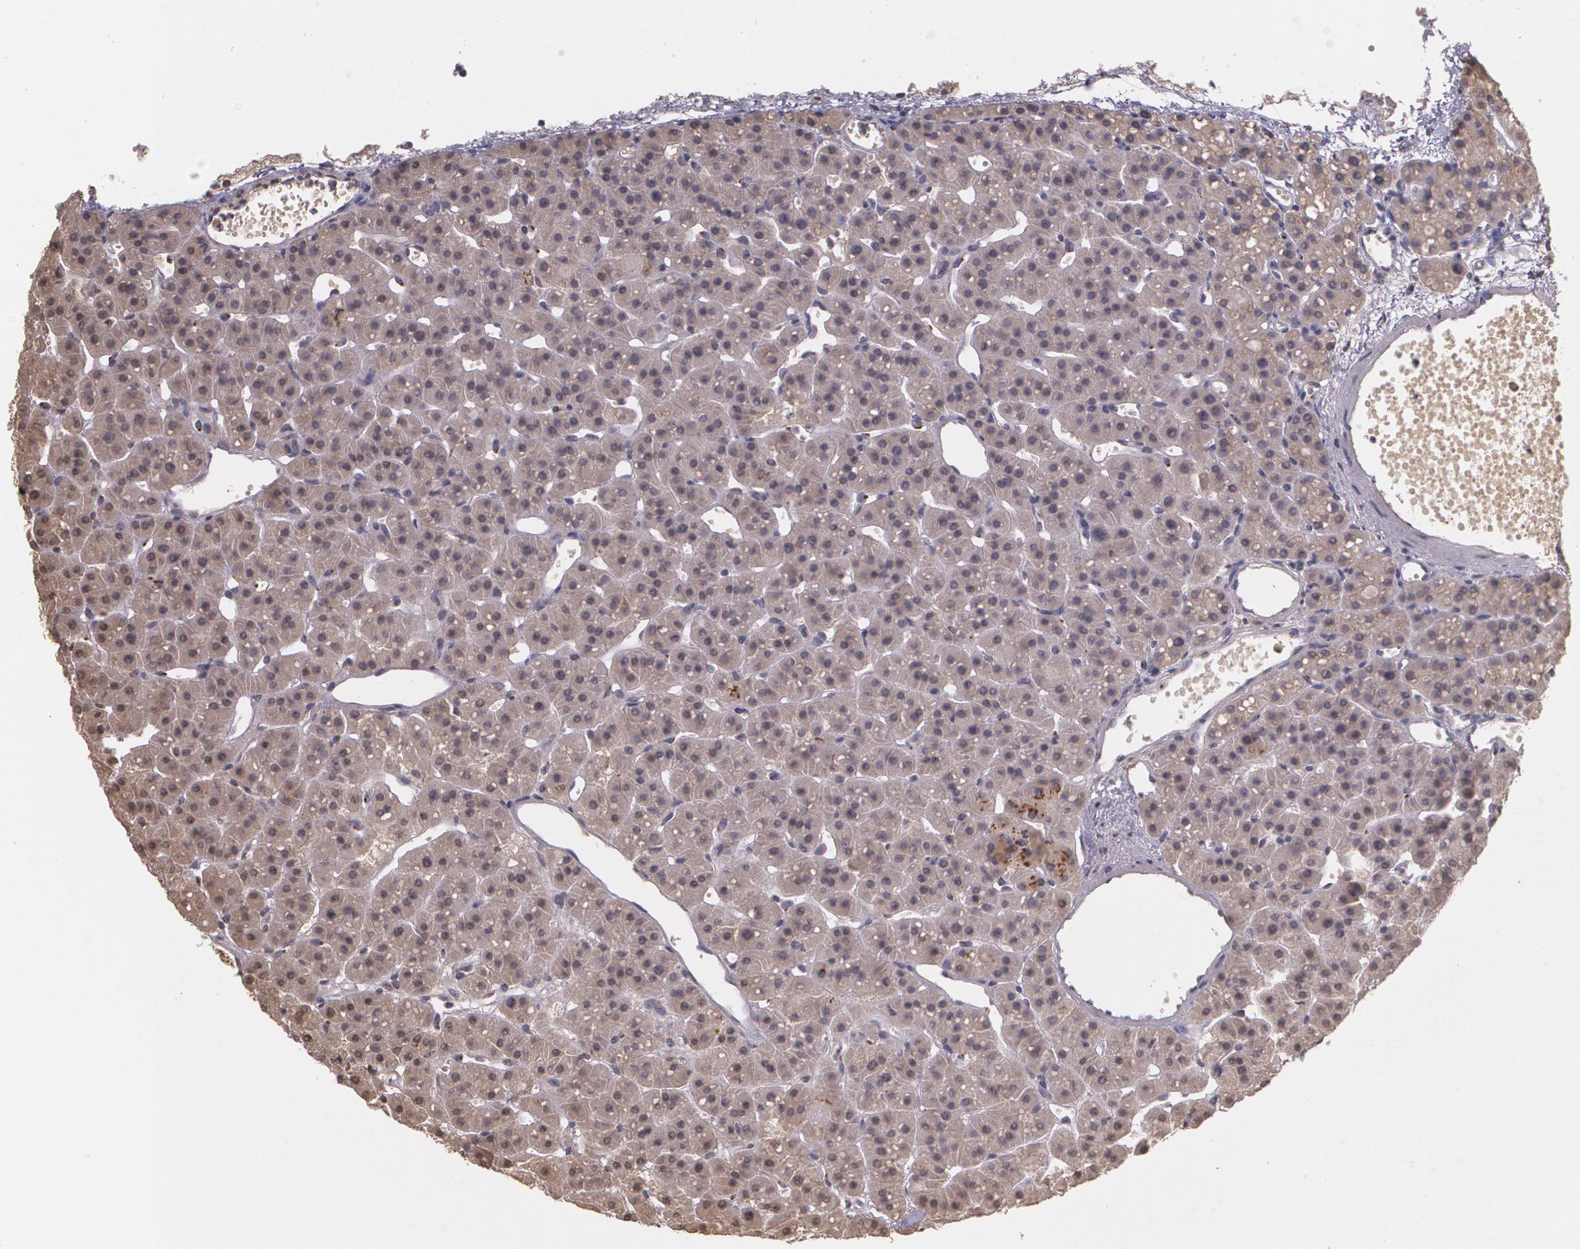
{"staining": {"intensity": "moderate", "quantity": ">75%", "location": "cytoplasmic/membranous"}, "tissue": "parathyroid gland", "cell_type": "Glandular cells", "image_type": "normal", "snomed": [{"axis": "morphology", "description": "Normal tissue, NOS"}, {"axis": "topography", "description": "Parathyroid gland"}], "caption": "An image of human parathyroid gland stained for a protein reveals moderate cytoplasmic/membranous brown staining in glandular cells.", "gene": "TM4SF1", "patient": {"sex": "female", "age": 76}}